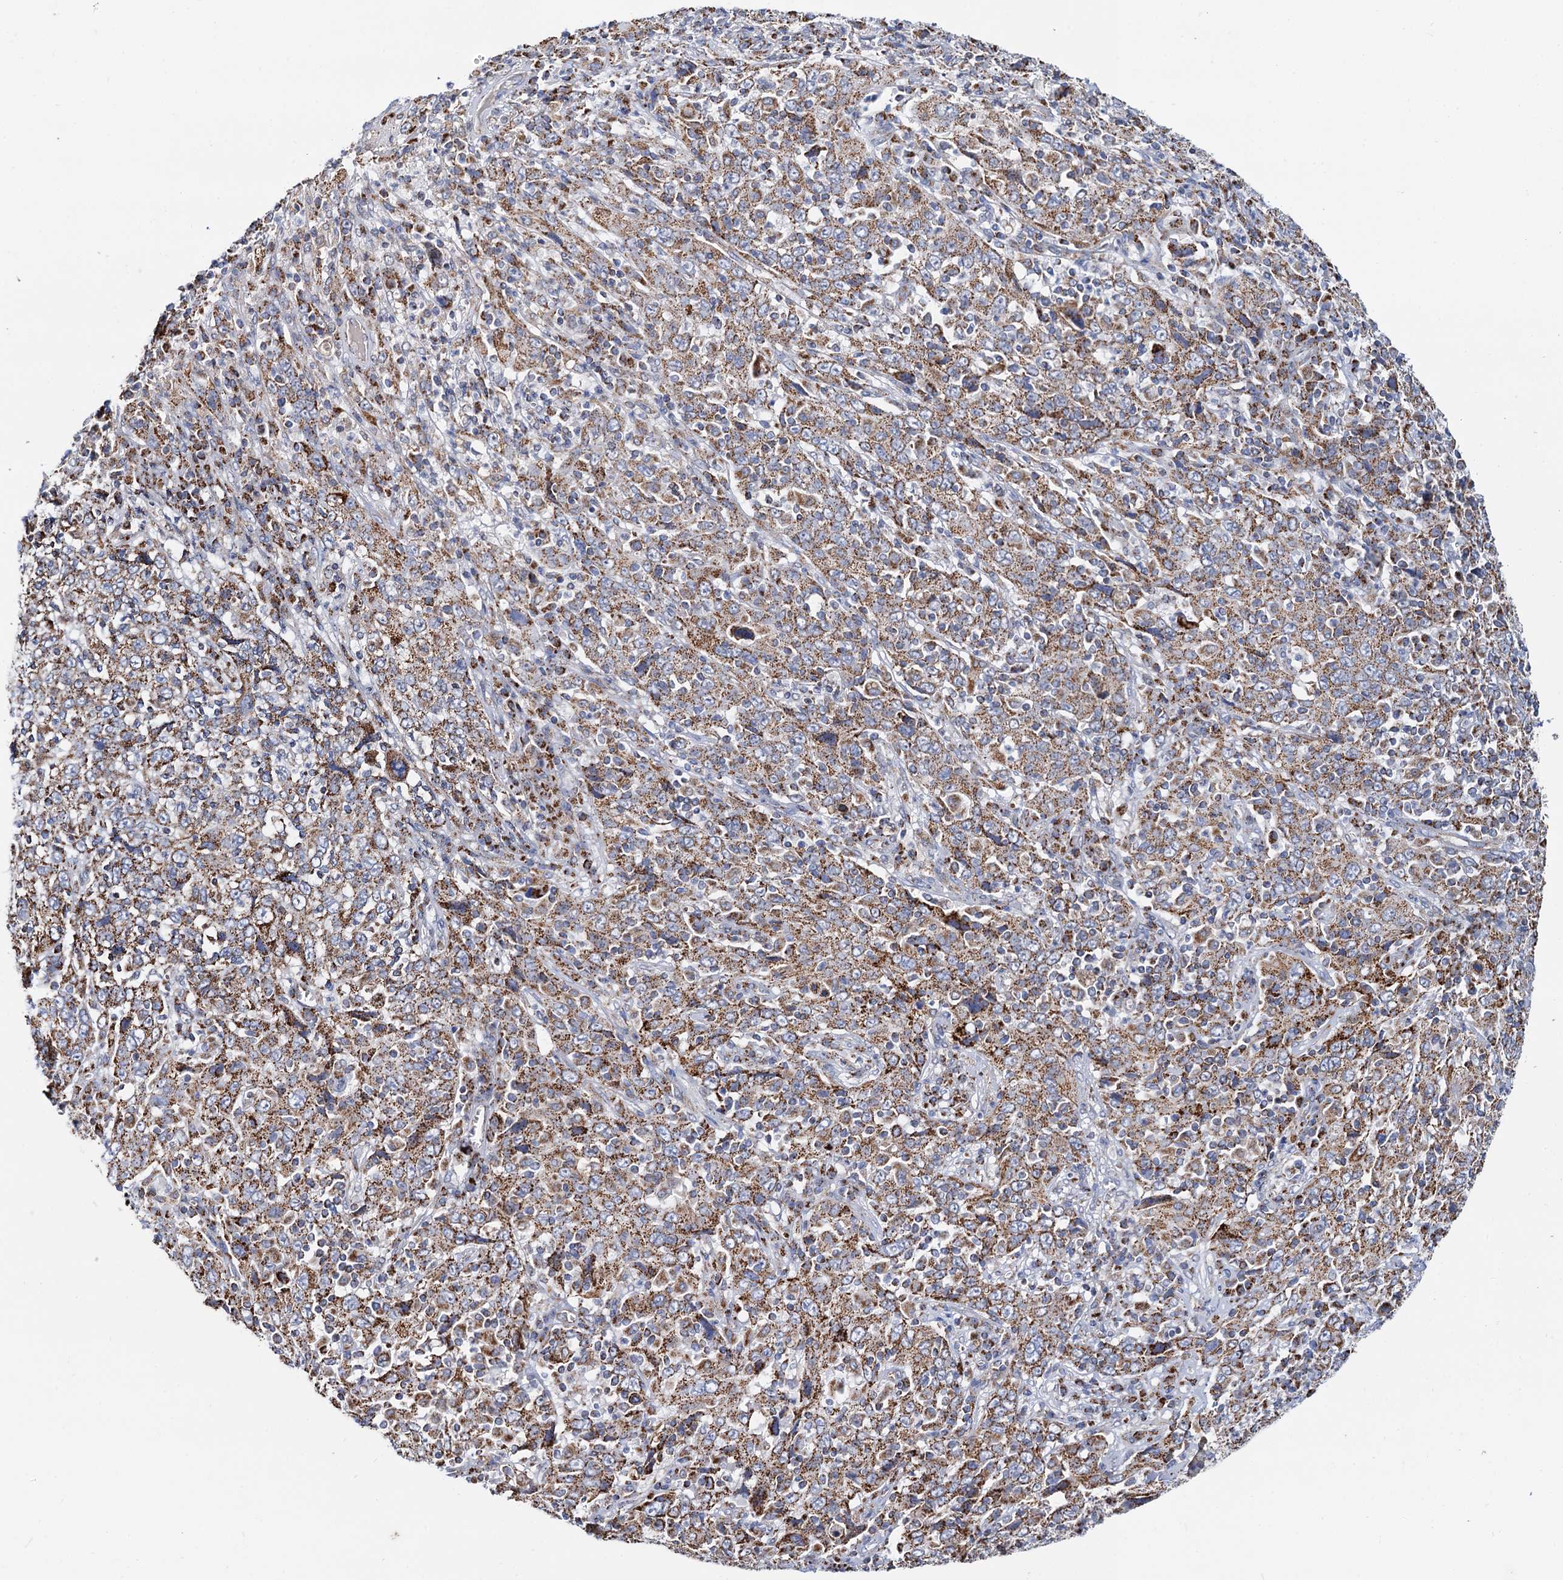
{"staining": {"intensity": "moderate", "quantity": ">75%", "location": "cytoplasmic/membranous"}, "tissue": "cervical cancer", "cell_type": "Tumor cells", "image_type": "cancer", "snomed": [{"axis": "morphology", "description": "Squamous cell carcinoma, NOS"}, {"axis": "topography", "description": "Cervix"}], "caption": "Approximately >75% of tumor cells in cervical squamous cell carcinoma reveal moderate cytoplasmic/membranous protein staining as visualized by brown immunohistochemical staining.", "gene": "C2CD3", "patient": {"sex": "female", "age": 46}}